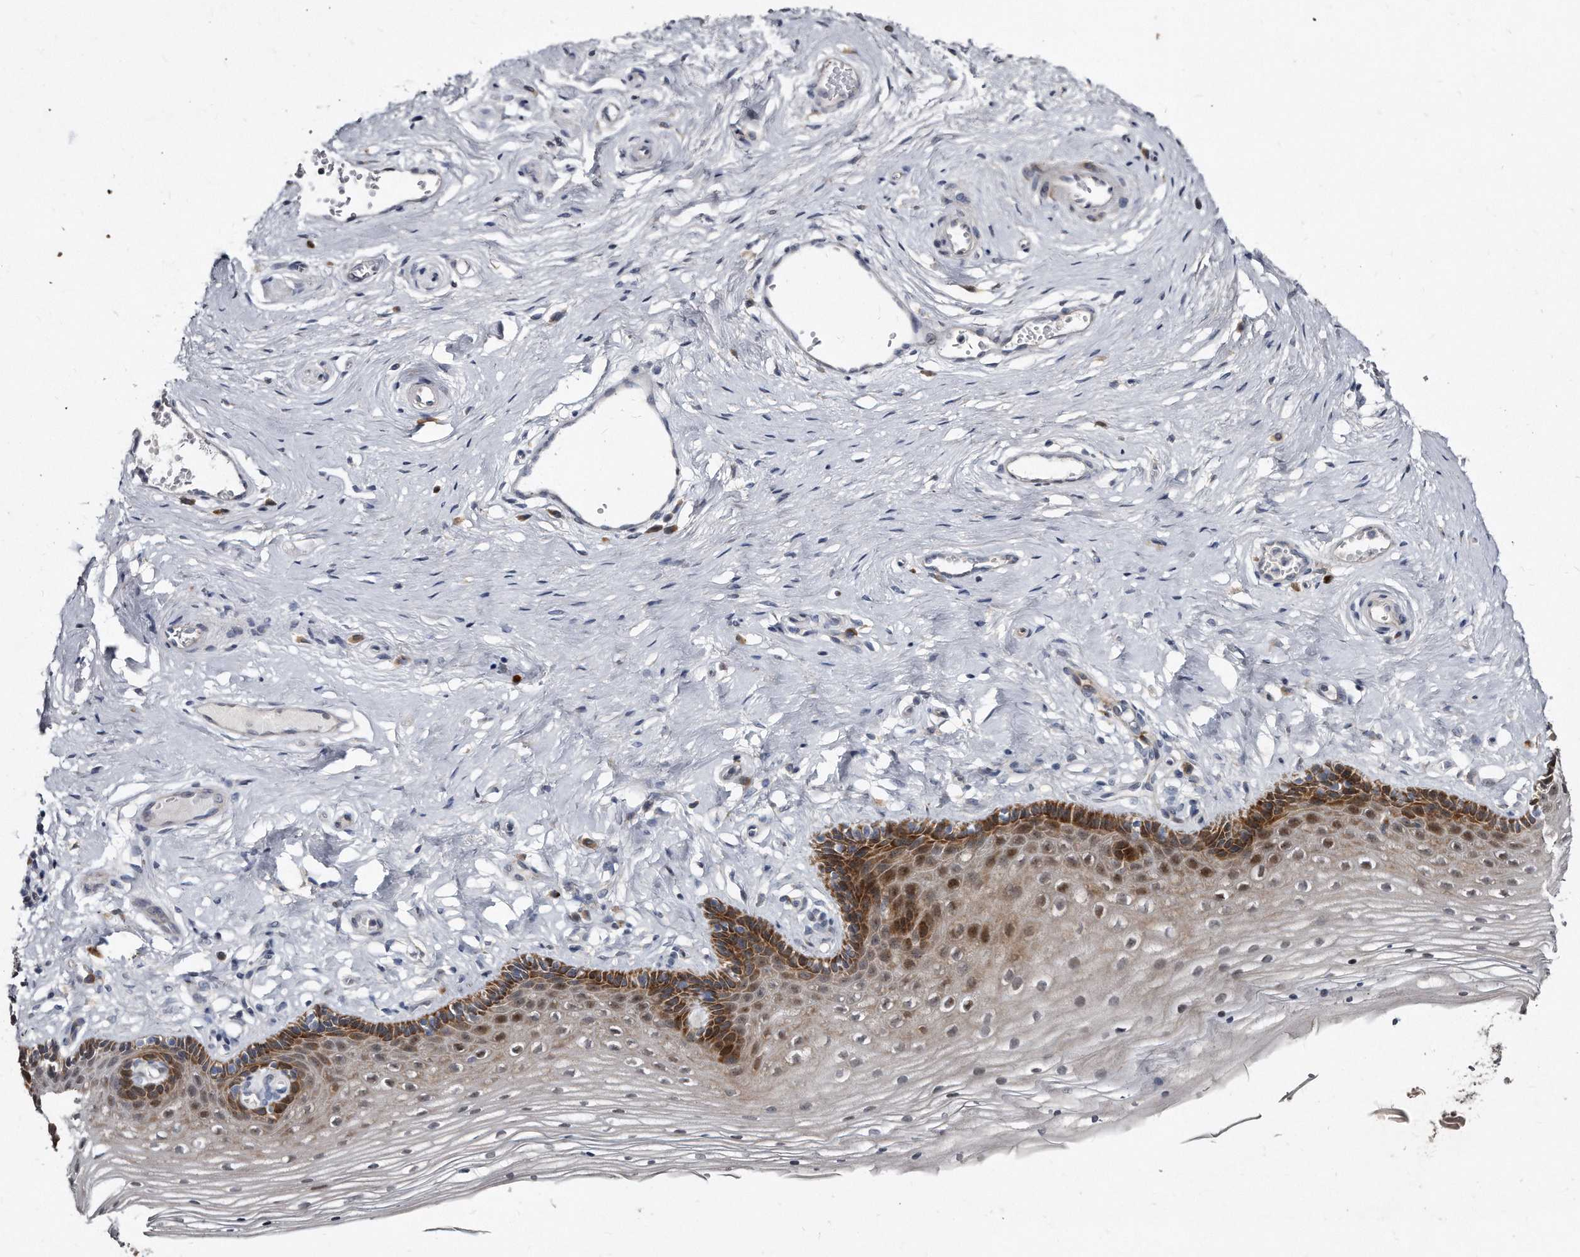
{"staining": {"intensity": "strong", "quantity": "<25%", "location": "cytoplasmic/membranous"}, "tissue": "vagina", "cell_type": "Squamous epithelial cells", "image_type": "normal", "snomed": [{"axis": "morphology", "description": "Normal tissue, NOS"}, {"axis": "topography", "description": "Vagina"}], "caption": "The micrograph shows immunohistochemical staining of benign vagina. There is strong cytoplasmic/membranous expression is present in about <25% of squamous epithelial cells.", "gene": "KLHDC3", "patient": {"sex": "female", "age": 46}}